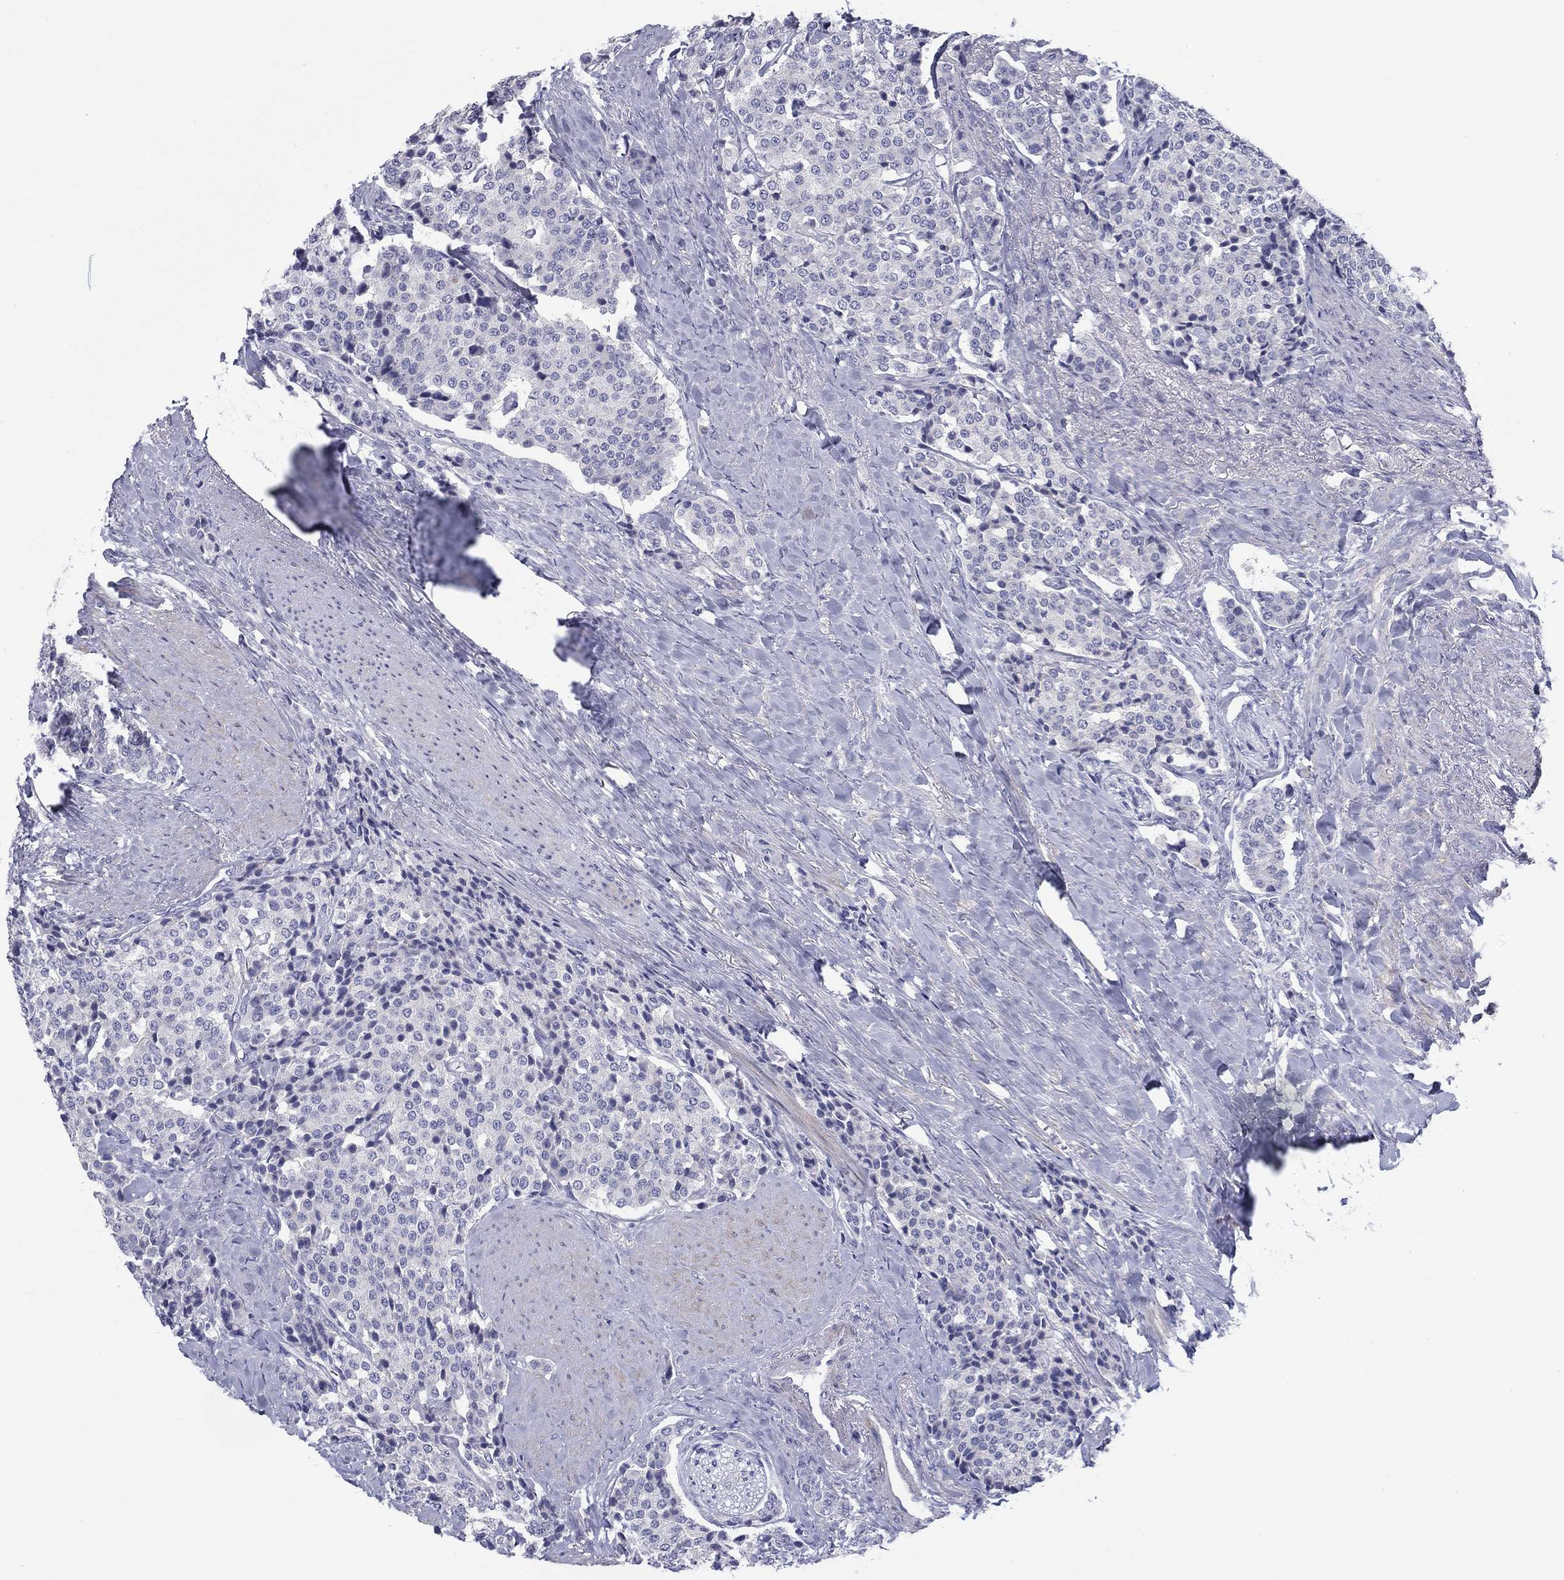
{"staining": {"intensity": "negative", "quantity": "none", "location": "none"}, "tissue": "carcinoid", "cell_type": "Tumor cells", "image_type": "cancer", "snomed": [{"axis": "morphology", "description": "Carcinoid, malignant, NOS"}, {"axis": "topography", "description": "Small intestine"}], "caption": "IHC histopathology image of carcinoid stained for a protein (brown), which demonstrates no staining in tumor cells.", "gene": "CACNA1A", "patient": {"sex": "female", "age": 58}}